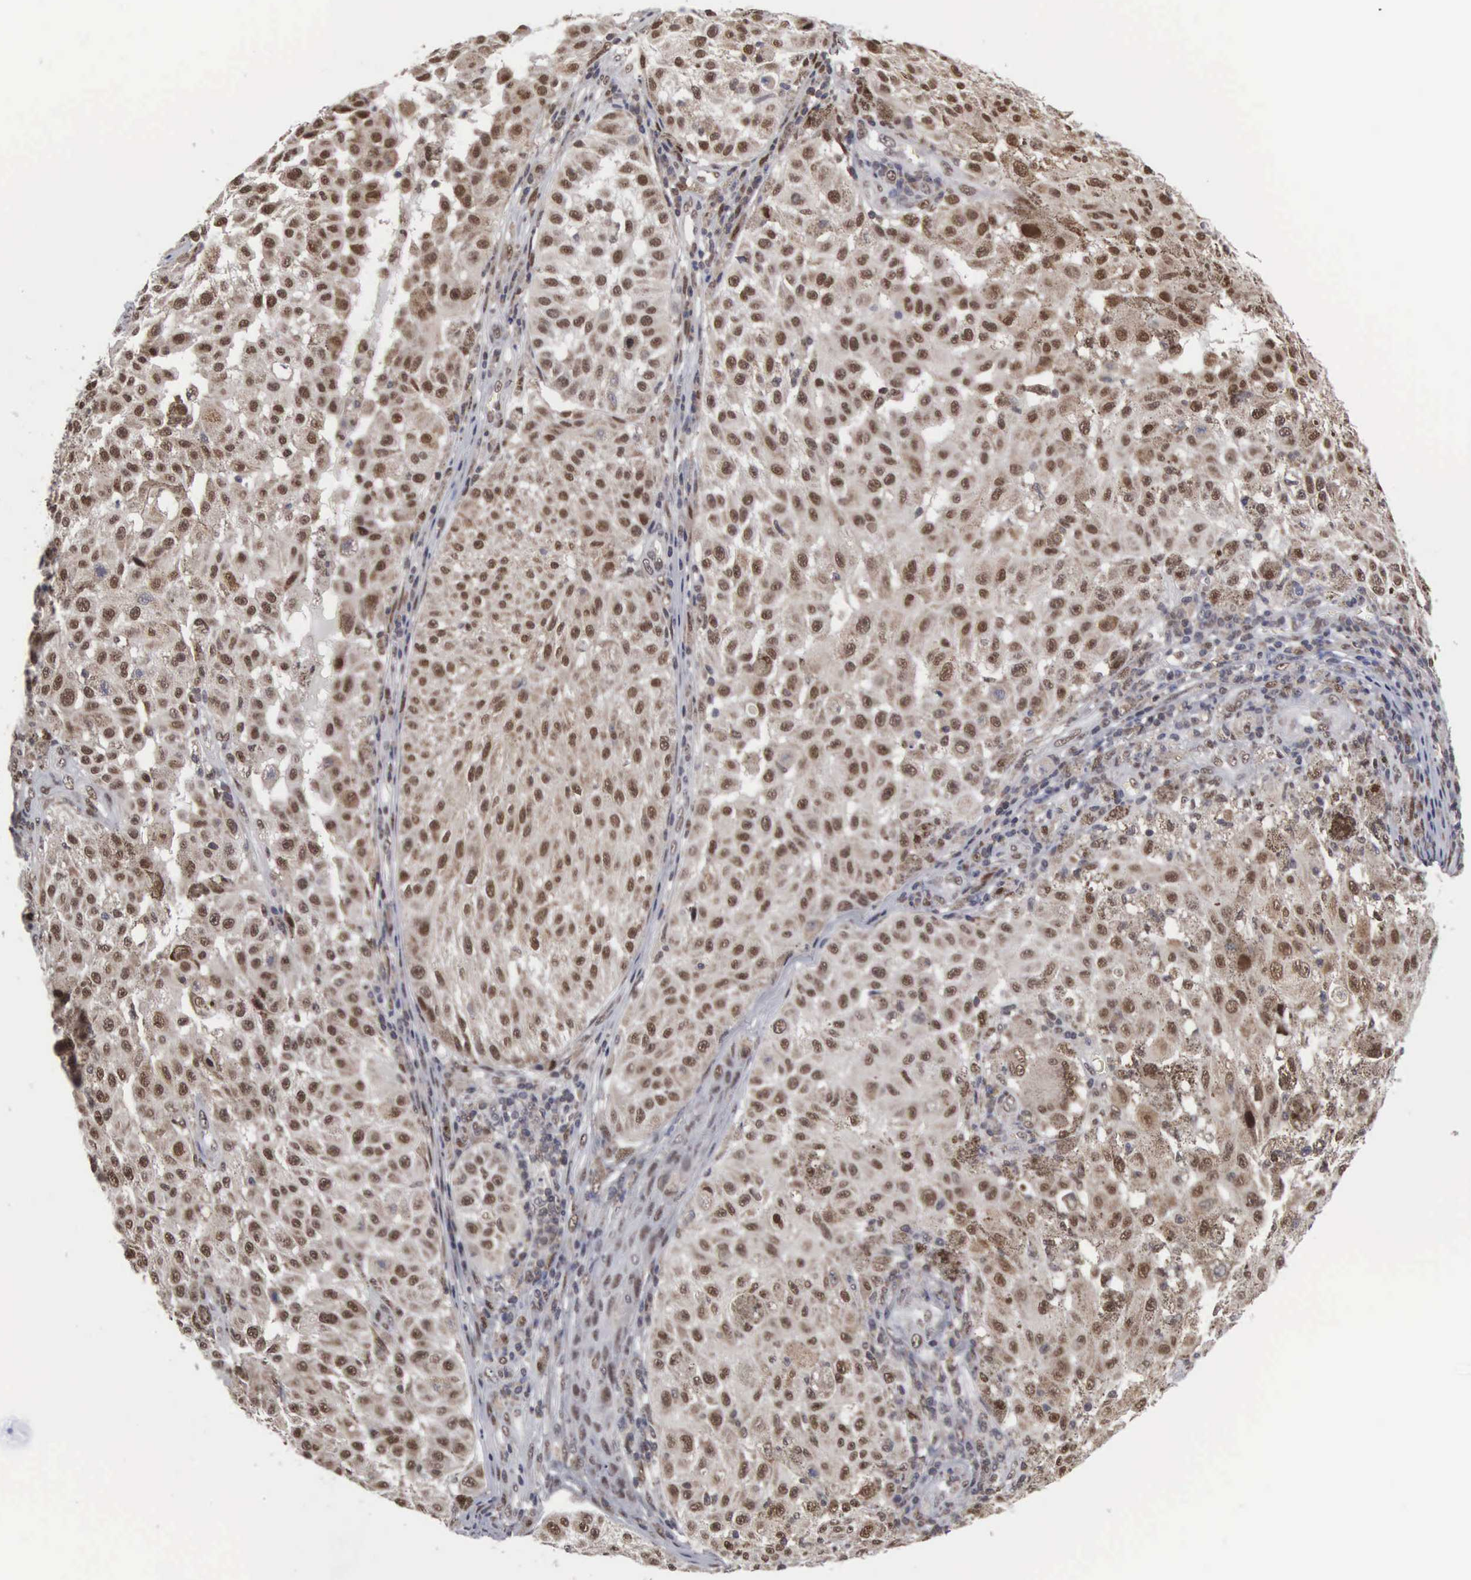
{"staining": {"intensity": "moderate", "quantity": ">75%", "location": "nuclear"}, "tissue": "melanoma", "cell_type": "Tumor cells", "image_type": "cancer", "snomed": [{"axis": "morphology", "description": "Malignant melanoma, NOS"}, {"axis": "topography", "description": "Skin"}], "caption": "The histopathology image shows a brown stain indicating the presence of a protein in the nuclear of tumor cells in malignant melanoma.", "gene": "TRMT5", "patient": {"sex": "female", "age": 64}}